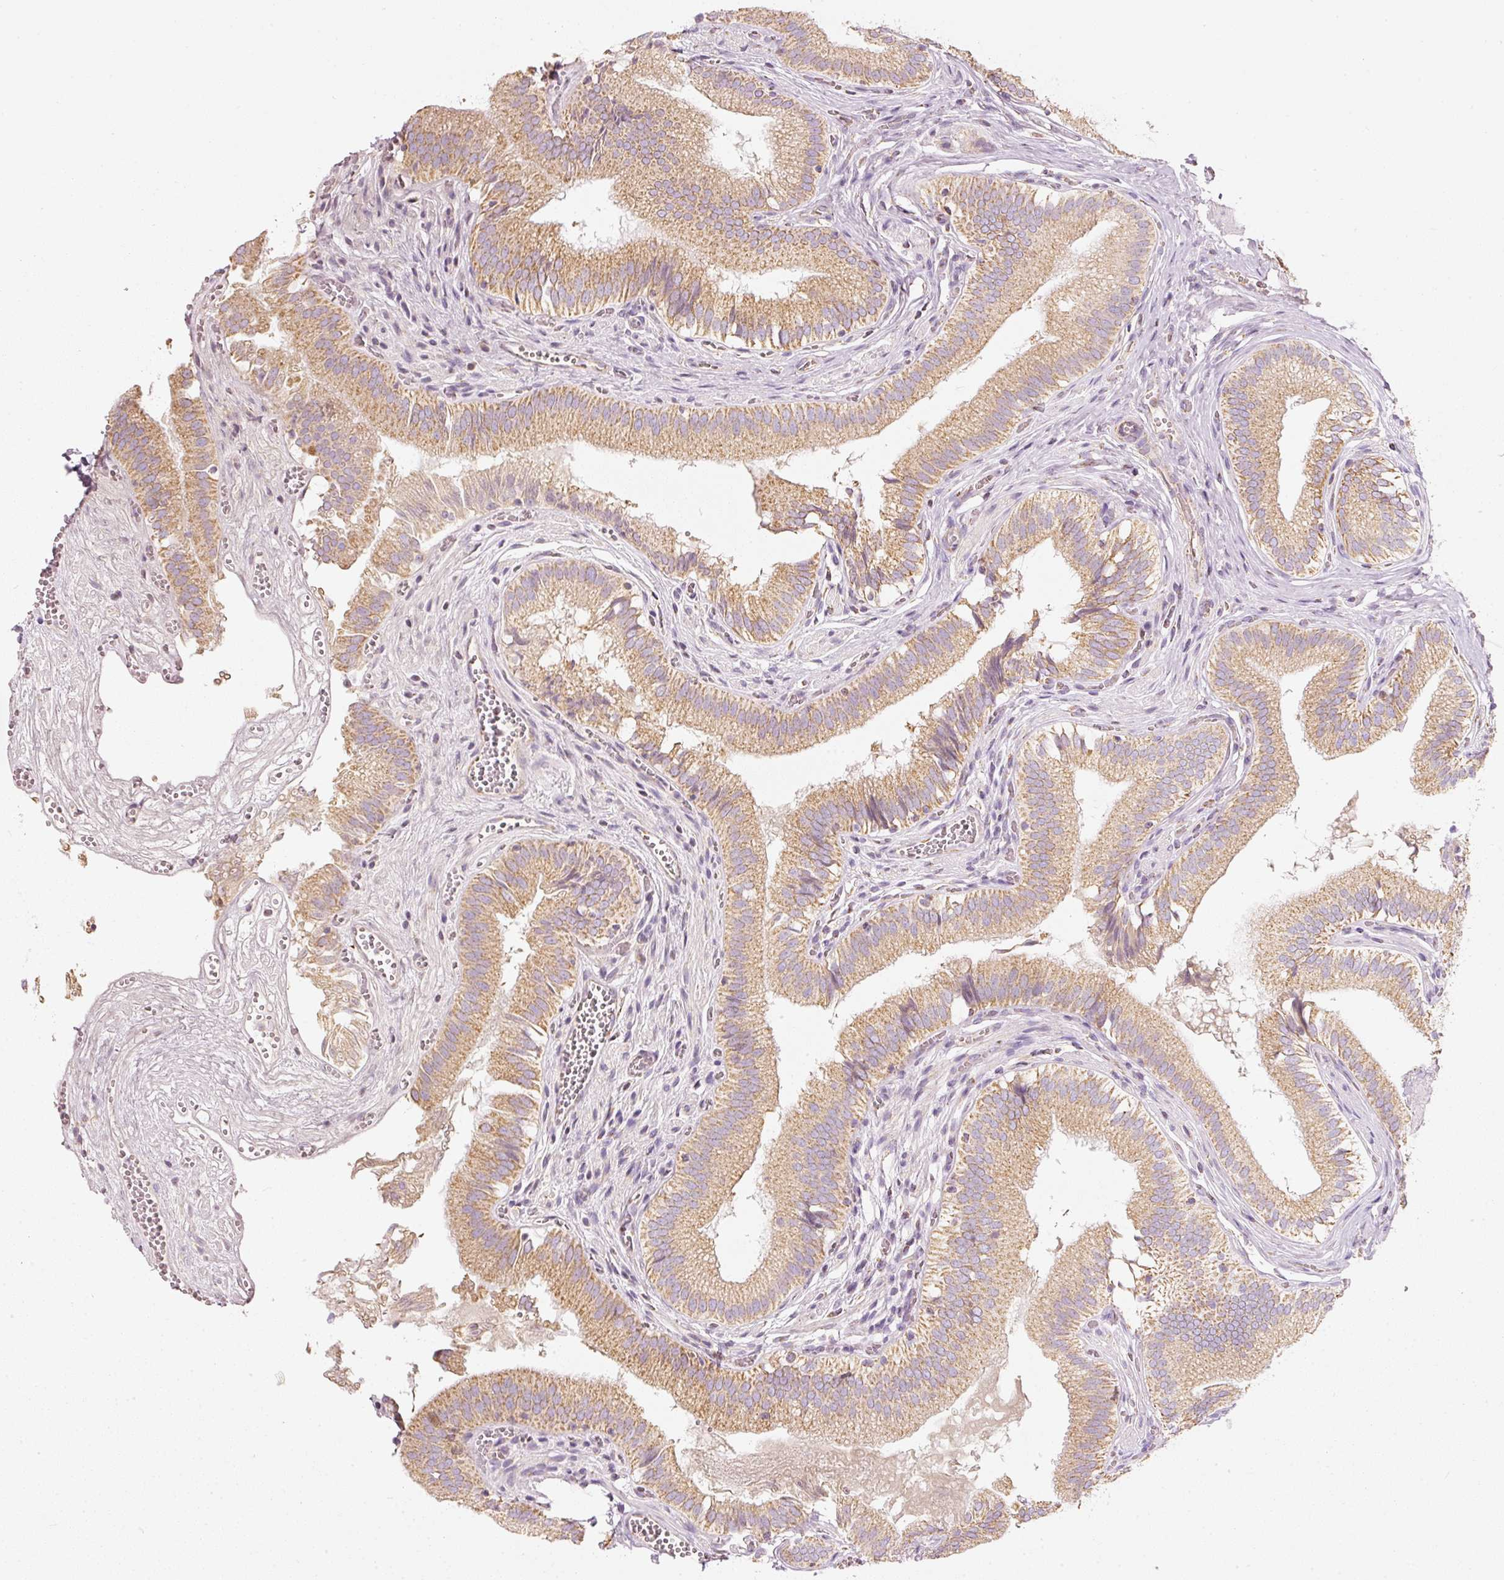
{"staining": {"intensity": "moderate", "quantity": ">75%", "location": "cytoplasmic/membranous,nuclear"}, "tissue": "gallbladder", "cell_type": "Glandular cells", "image_type": "normal", "snomed": [{"axis": "morphology", "description": "Normal tissue, NOS"}, {"axis": "topography", "description": "Gallbladder"}, {"axis": "topography", "description": "Peripheral nerve tissue"}], "caption": "Protein staining exhibits moderate cytoplasmic/membranous,nuclear expression in about >75% of glandular cells in normal gallbladder. (IHC, brightfield microscopy, high magnification).", "gene": "DUT", "patient": {"sex": "male", "age": 17}}